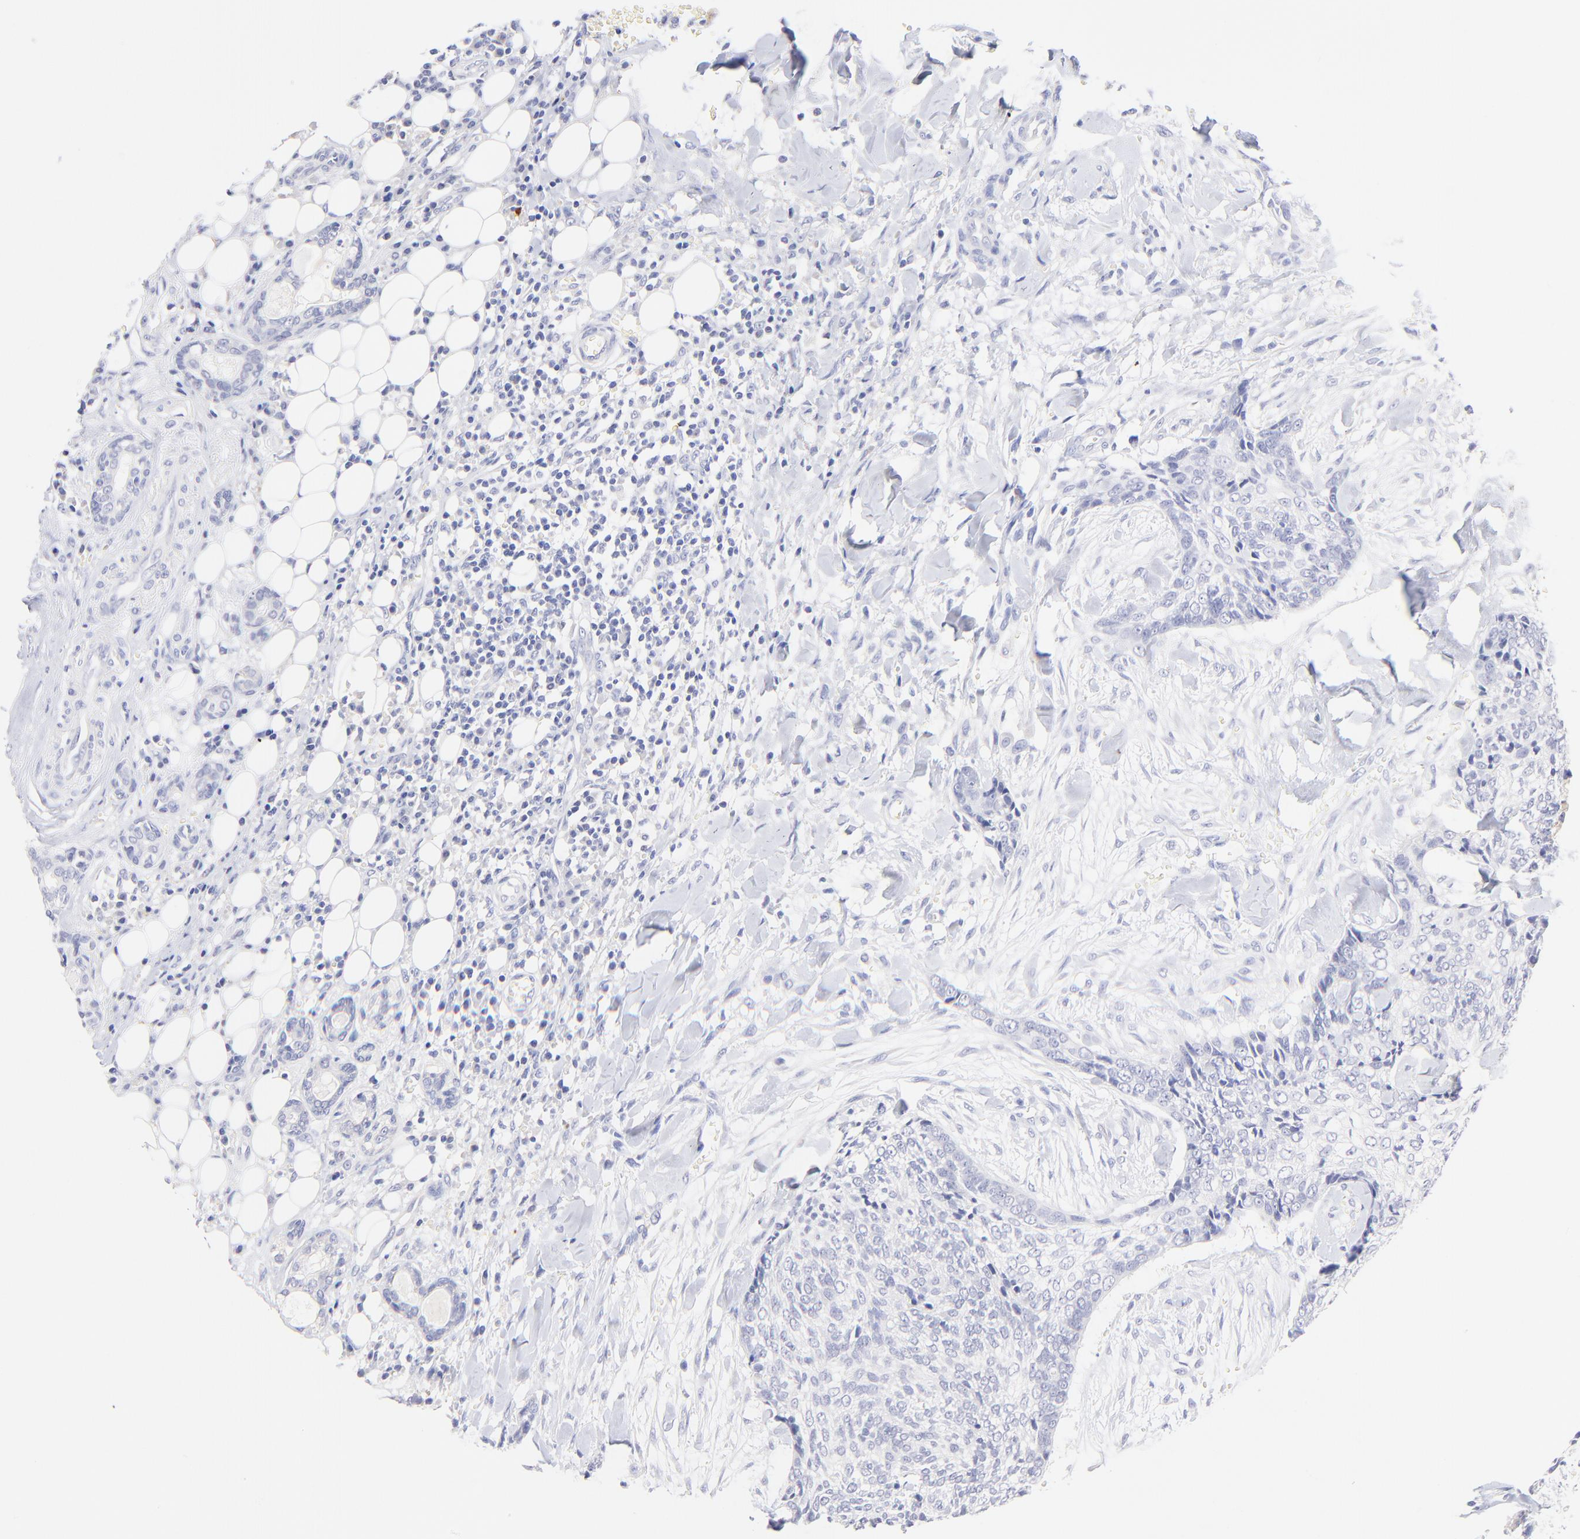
{"staining": {"intensity": "negative", "quantity": "none", "location": "none"}, "tissue": "head and neck cancer", "cell_type": "Tumor cells", "image_type": "cancer", "snomed": [{"axis": "morphology", "description": "Squamous cell carcinoma, NOS"}, {"axis": "topography", "description": "Salivary gland"}, {"axis": "topography", "description": "Head-Neck"}], "caption": "Head and neck squamous cell carcinoma stained for a protein using IHC demonstrates no staining tumor cells.", "gene": "RAB3A", "patient": {"sex": "male", "age": 70}}